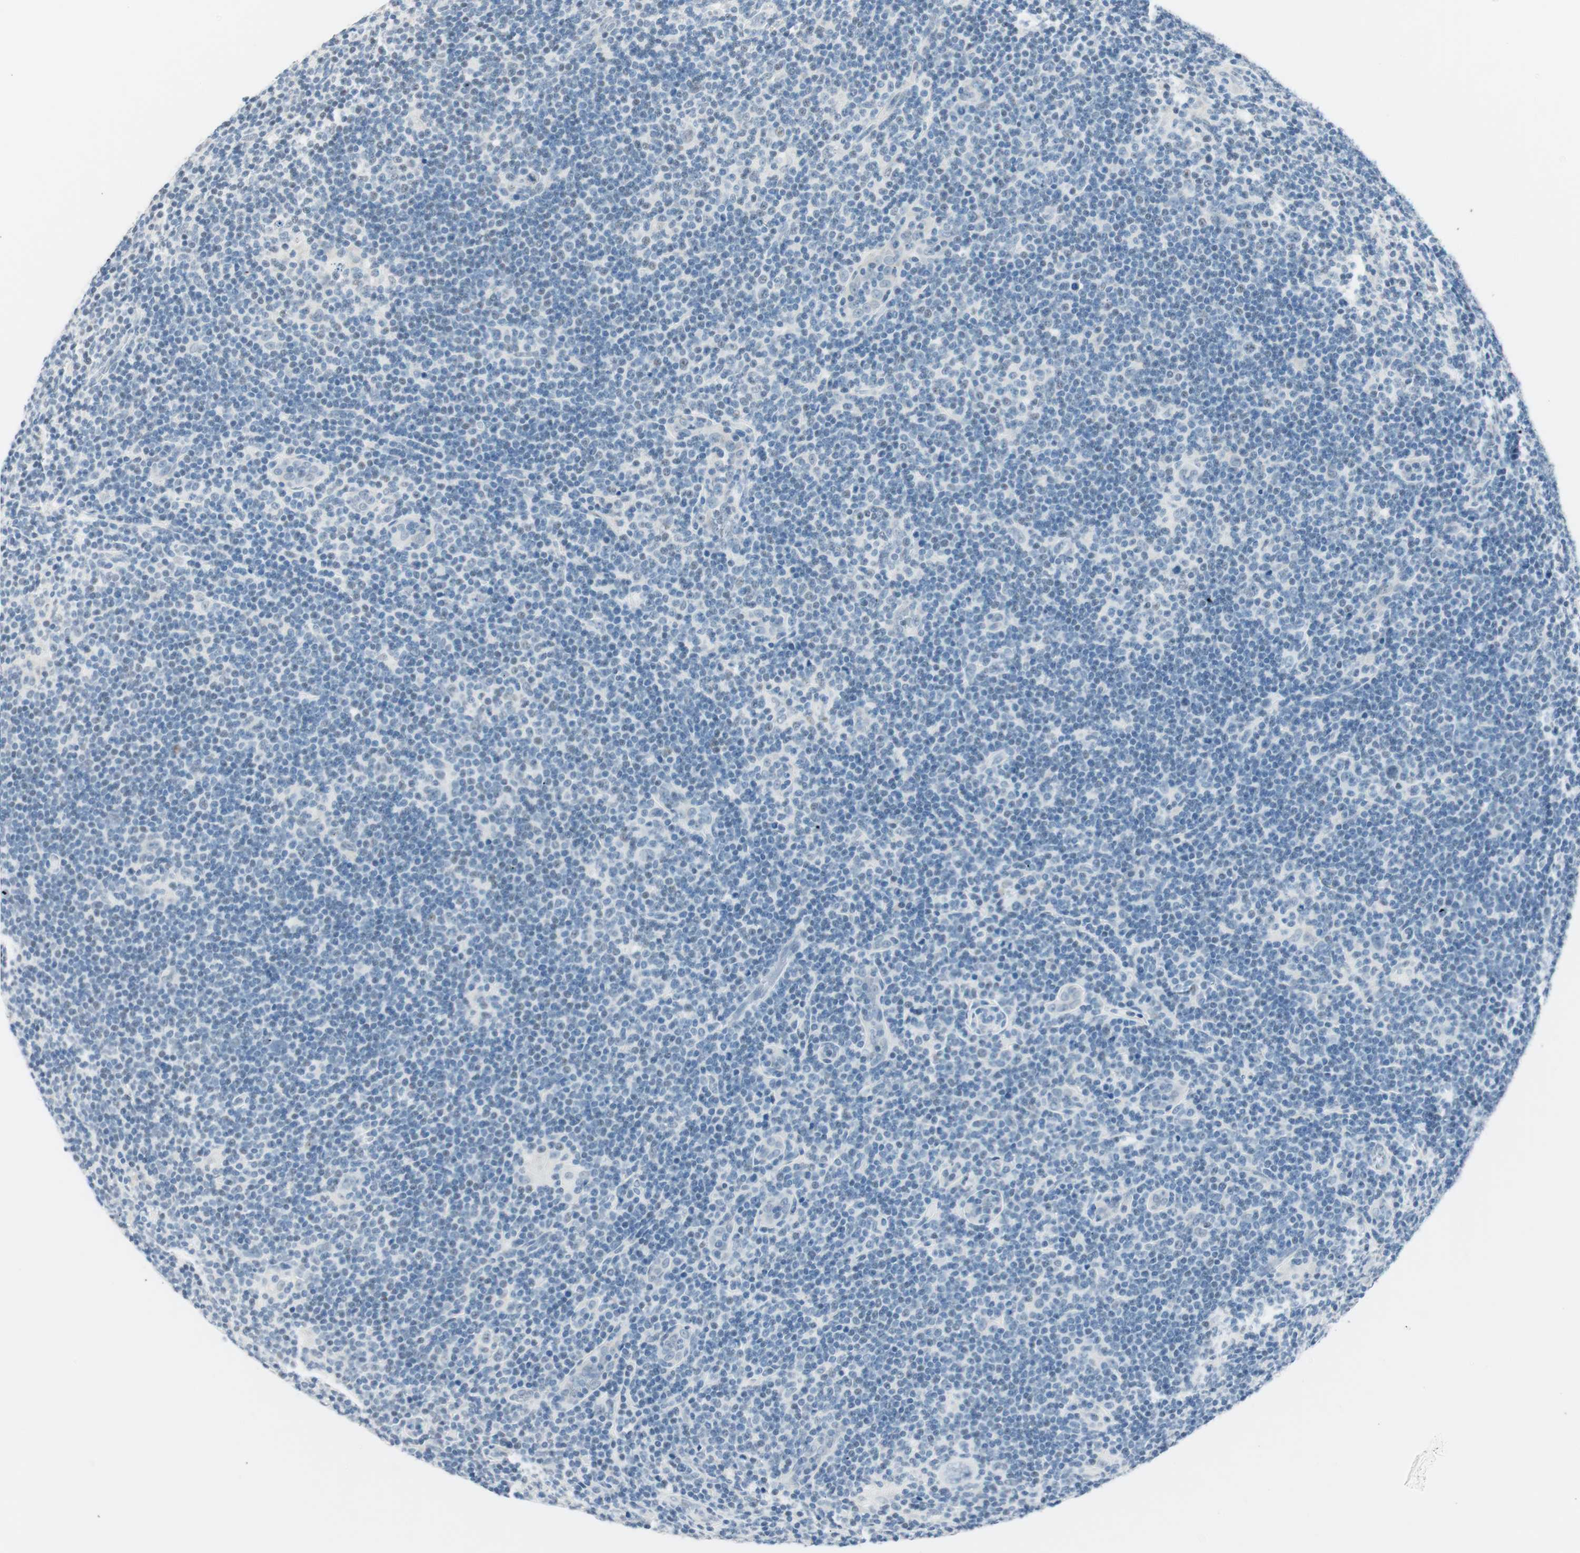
{"staining": {"intensity": "negative", "quantity": "none", "location": "none"}, "tissue": "lymphoma", "cell_type": "Tumor cells", "image_type": "cancer", "snomed": [{"axis": "morphology", "description": "Hodgkin's disease, NOS"}, {"axis": "topography", "description": "Lymph node"}], "caption": "Immunohistochemistry (IHC) photomicrograph of neoplastic tissue: Hodgkin's disease stained with DAB (3,3'-diaminobenzidine) demonstrates no significant protein expression in tumor cells.", "gene": "HOXB13", "patient": {"sex": "female", "age": 57}}